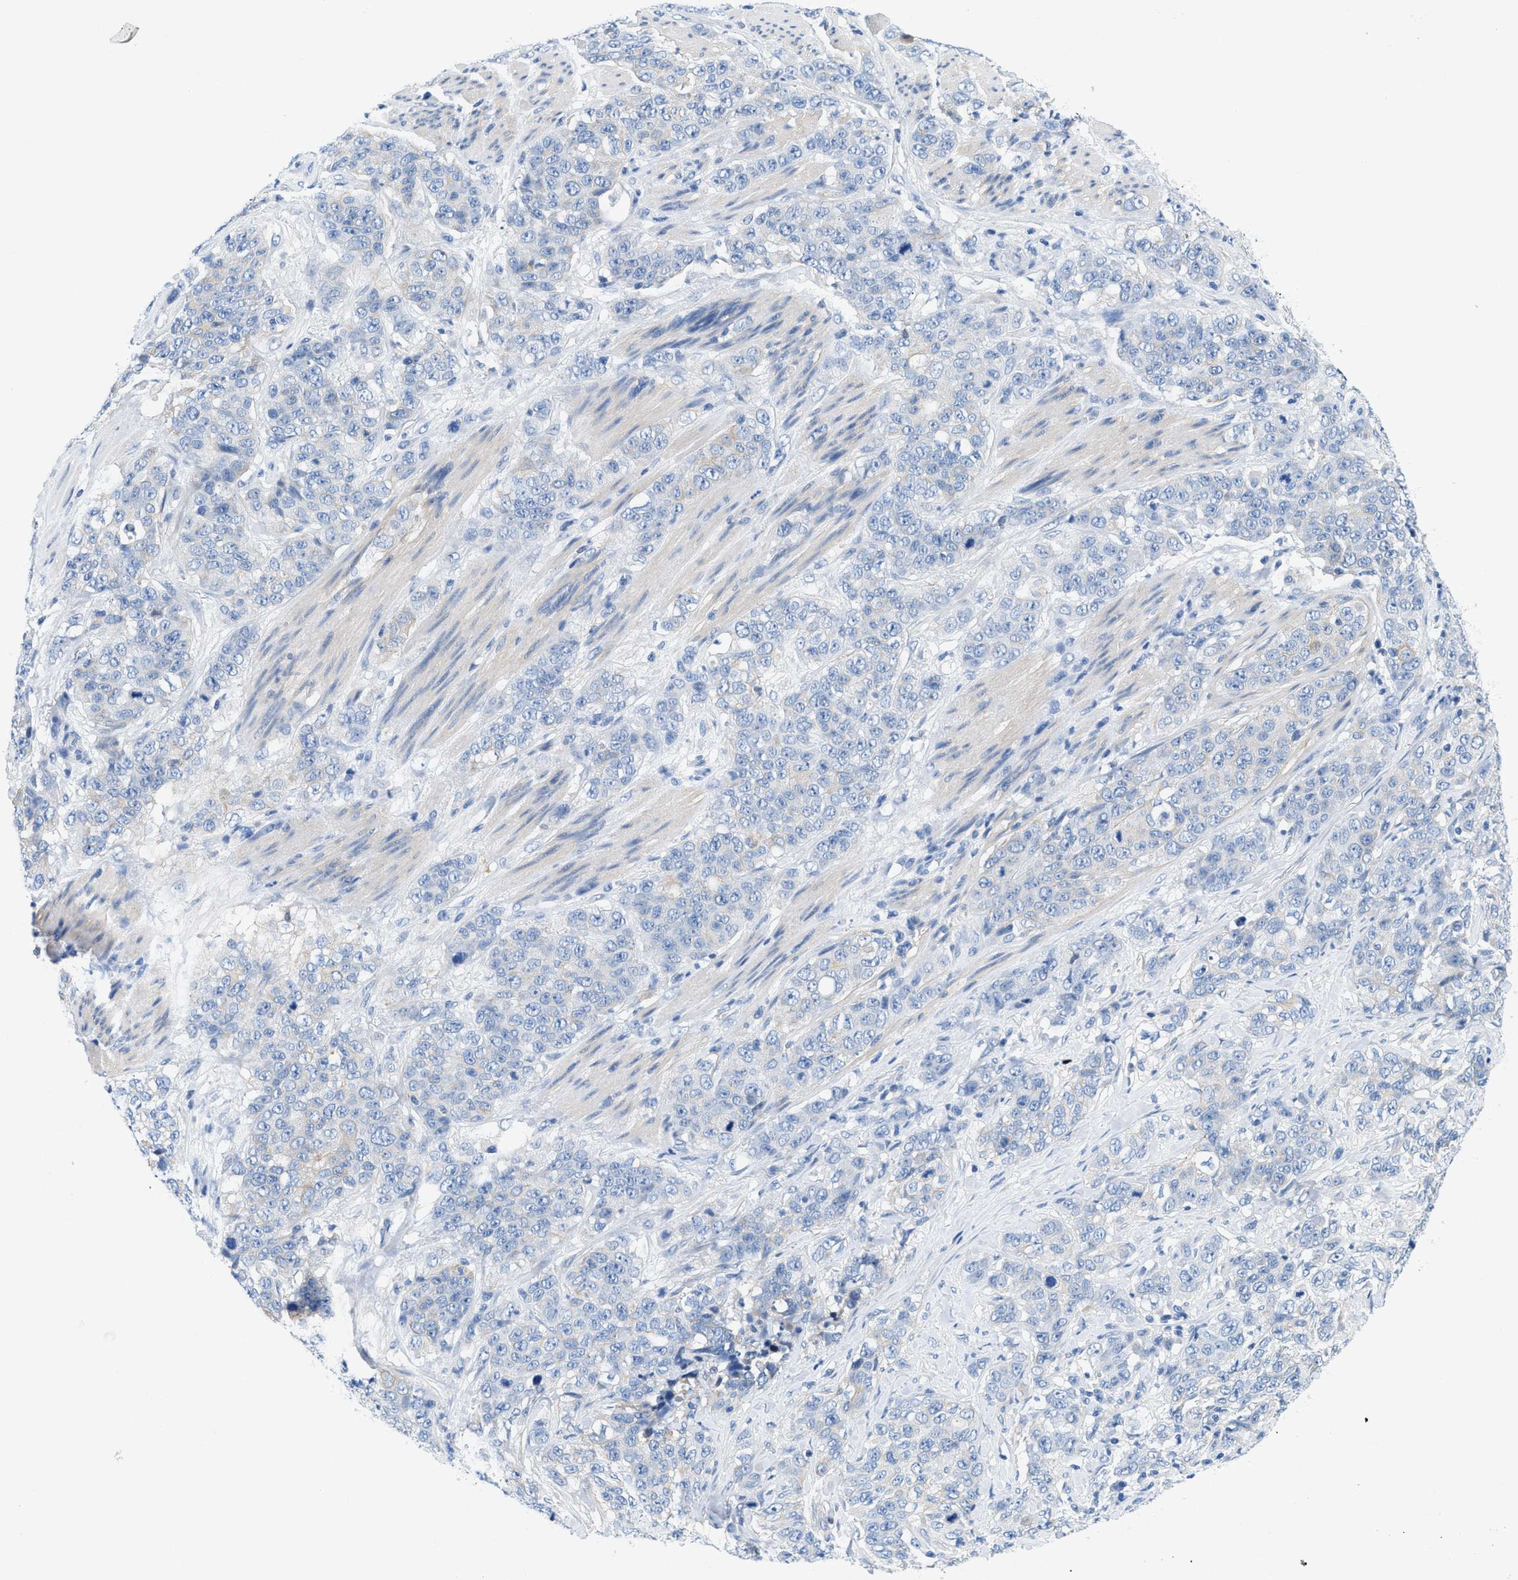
{"staining": {"intensity": "negative", "quantity": "none", "location": "none"}, "tissue": "stomach cancer", "cell_type": "Tumor cells", "image_type": "cancer", "snomed": [{"axis": "morphology", "description": "Adenocarcinoma, NOS"}, {"axis": "topography", "description": "Stomach"}], "caption": "Immunohistochemical staining of human stomach cancer displays no significant expression in tumor cells.", "gene": "BPGM", "patient": {"sex": "male", "age": 48}}